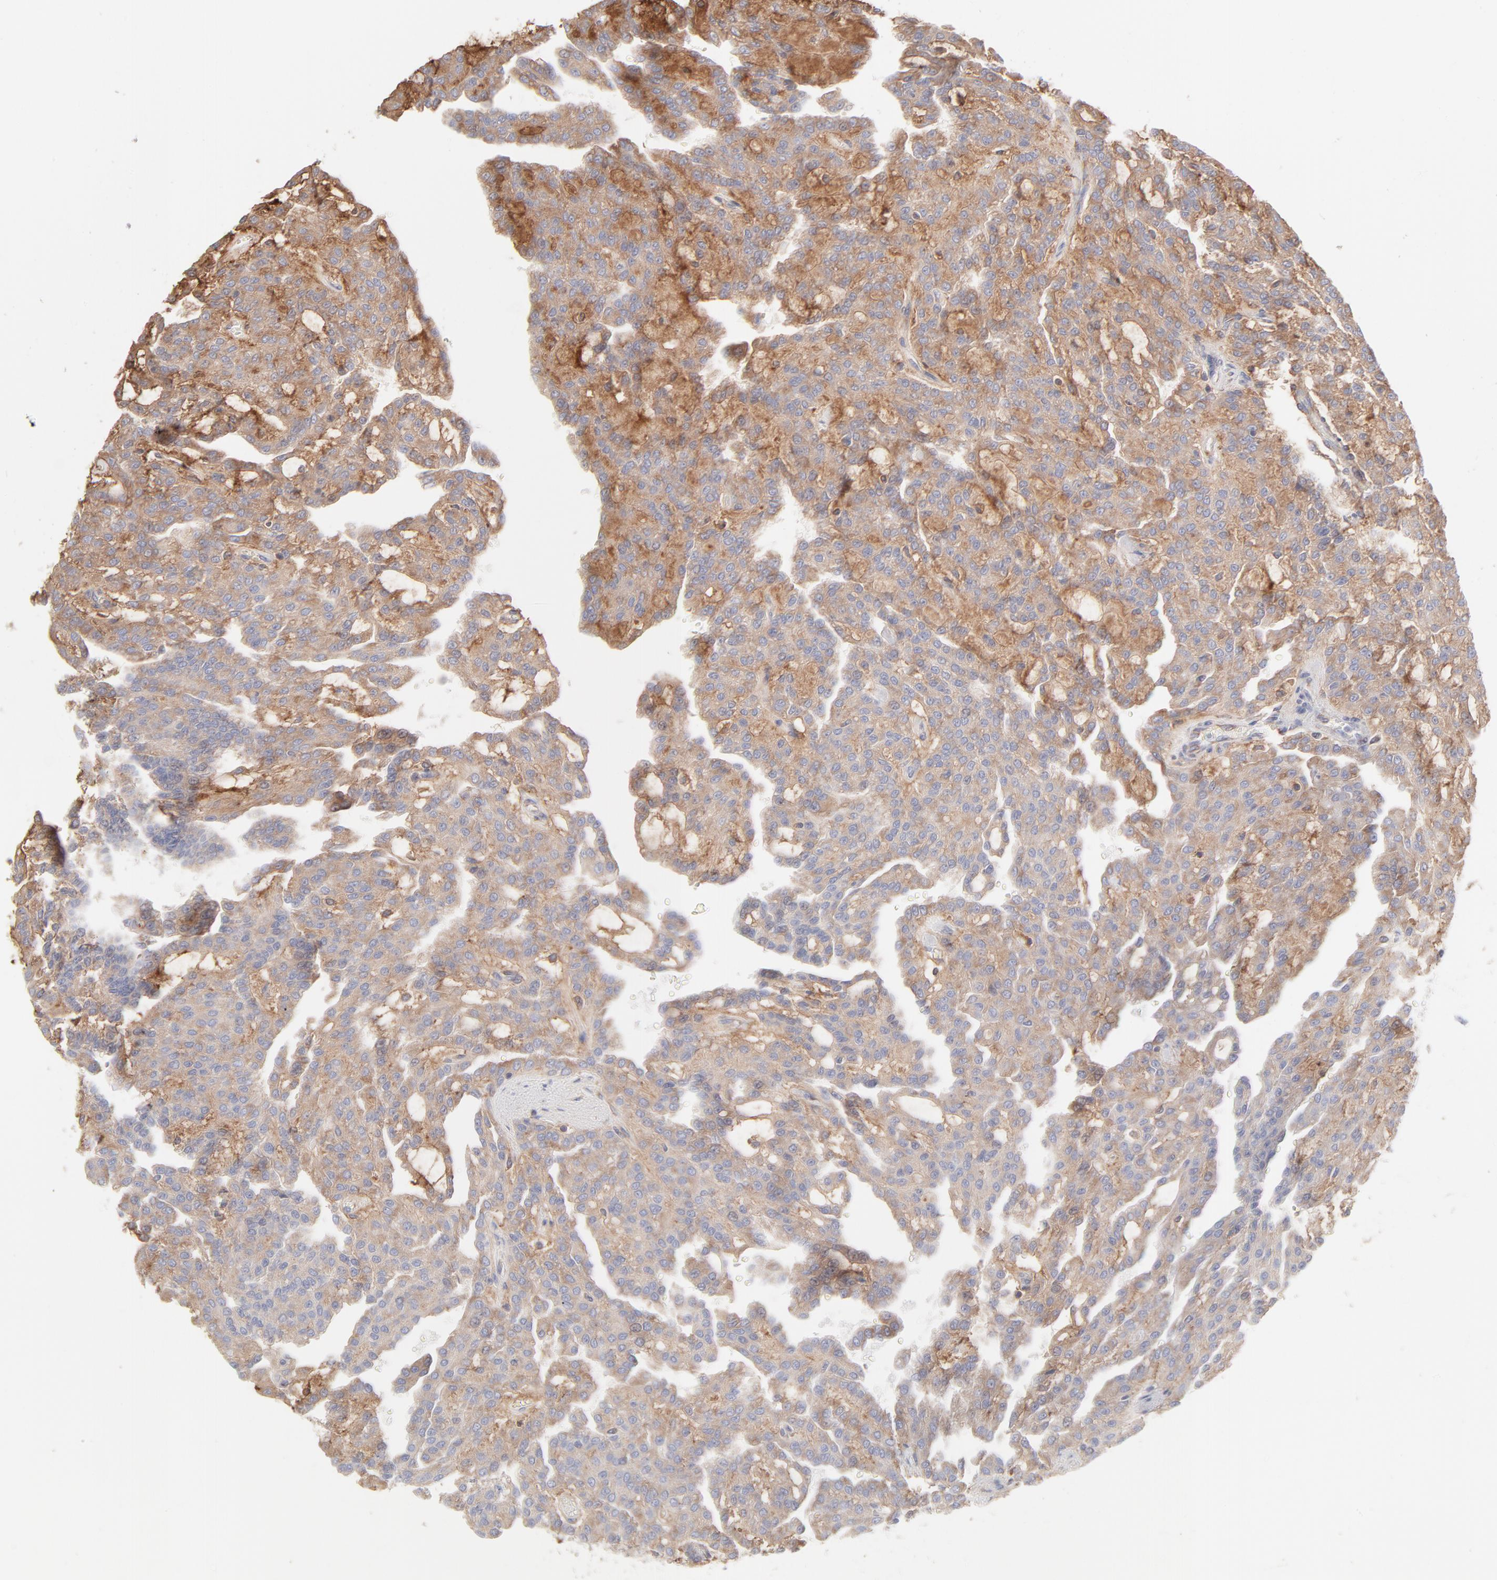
{"staining": {"intensity": "moderate", "quantity": ">75%", "location": "cytoplasmic/membranous"}, "tissue": "renal cancer", "cell_type": "Tumor cells", "image_type": "cancer", "snomed": [{"axis": "morphology", "description": "Adenocarcinoma, NOS"}, {"axis": "topography", "description": "Kidney"}], "caption": "Immunohistochemical staining of renal adenocarcinoma reveals medium levels of moderate cytoplasmic/membranous protein expression in approximately >75% of tumor cells.", "gene": "RPS21", "patient": {"sex": "male", "age": 63}}